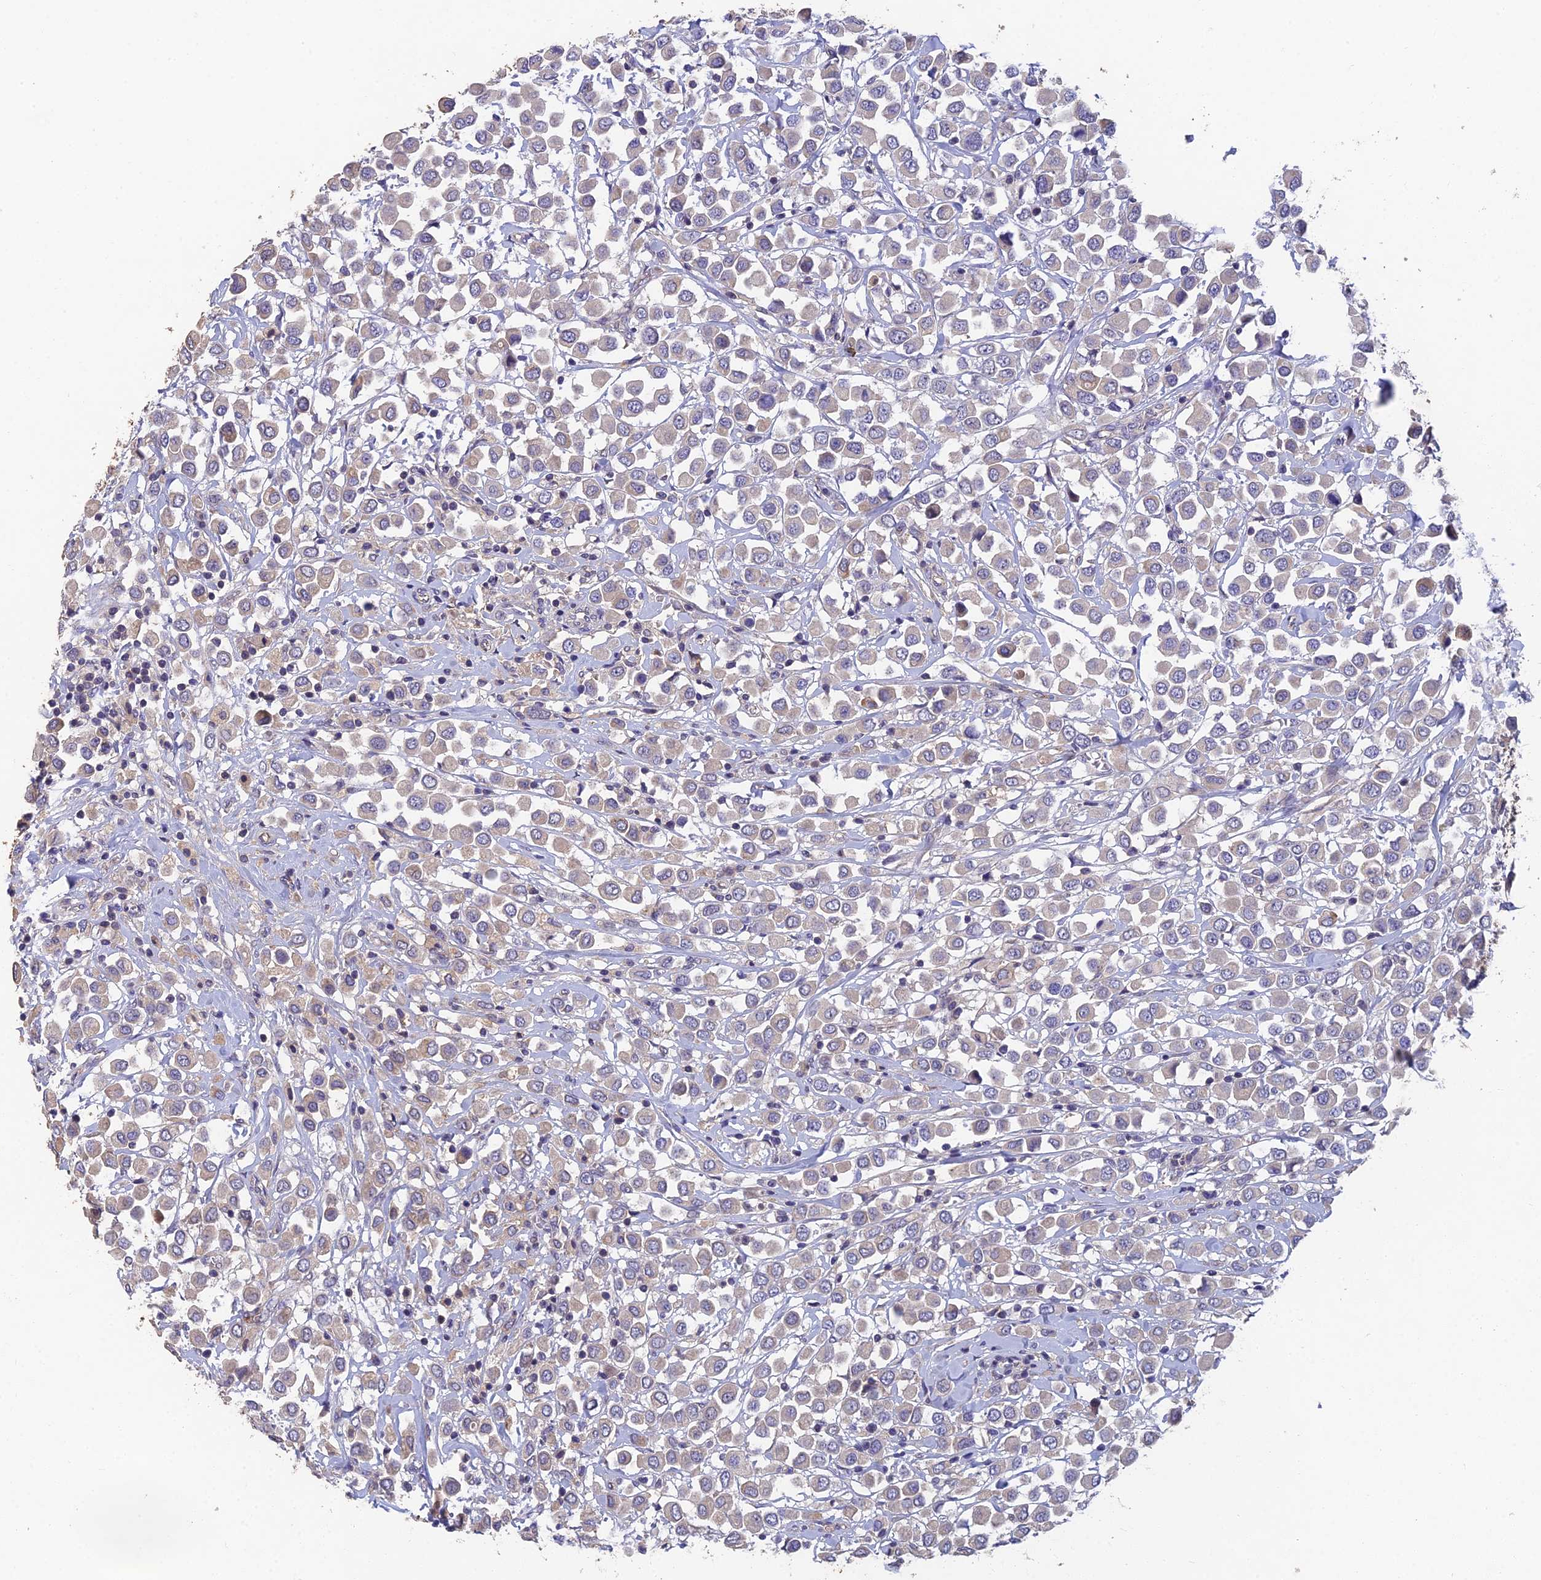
{"staining": {"intensity": "negative", "quantity": "none", "location": "none"}, "tissue": "breast cancer", "cell_type": "Tumor cells", "image_type": "cancer", "snomed": [{"axis": "morphology", "description": "Duct carcinoma"}, {"axis": "topography", "description": "Breast"}], "caption": "DAB (3,3'-diaminobenzidine) immunohistochemical staining of invasive ductal carcinoma (breast) shows no significant staining in tumor cells.", "gene": "ADAMTS13", "patient": {"sex": "female", "age": 61}}